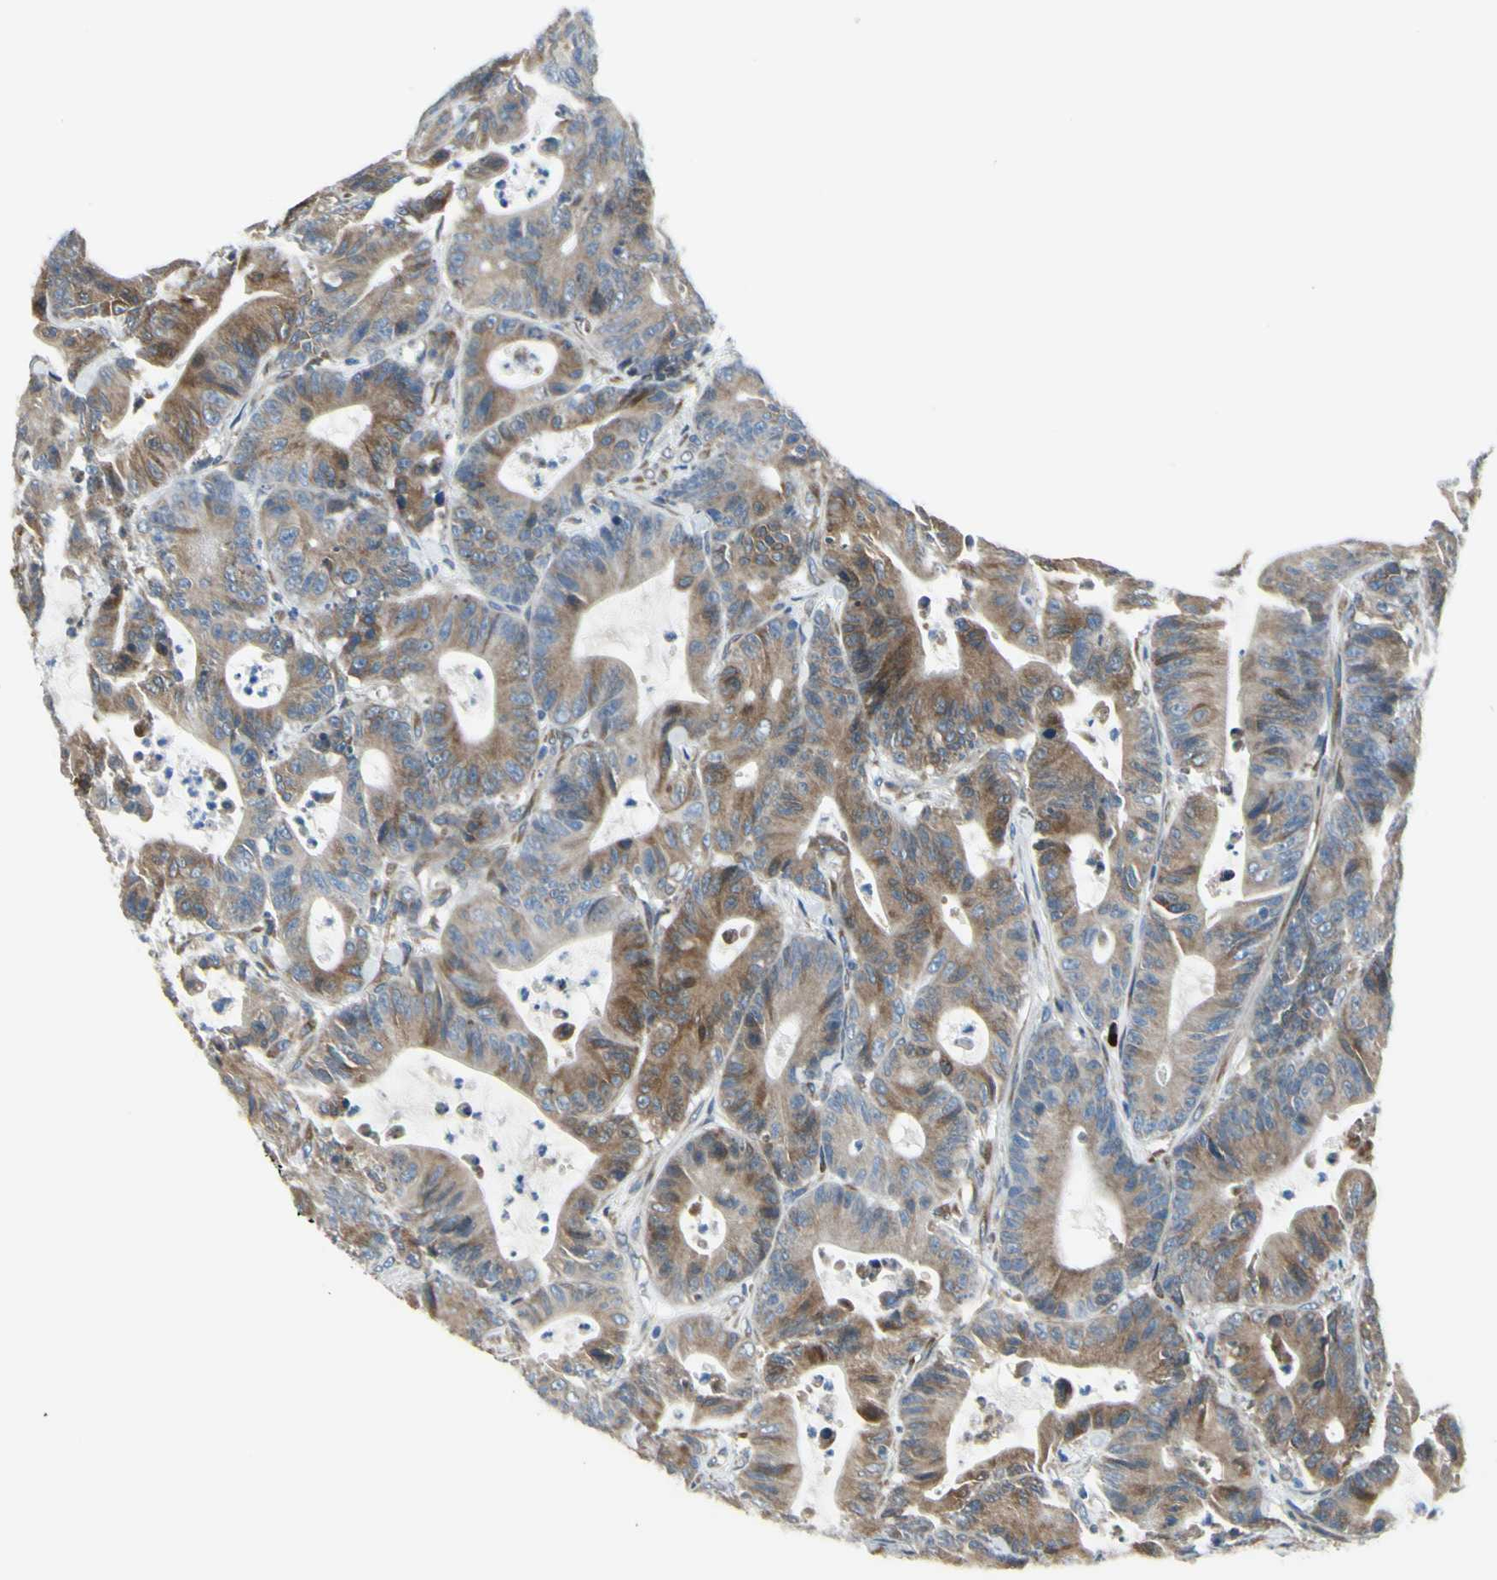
{"staining": {"intensity": "moderate", "quantity": ">75%", "location": "cytoplasmic/membranous"}, "tissue": "colorectal cancer", "cell_type": "Tumor cells", "image_type": "cancer", "snomed": [{"axis": "morphology", "description": "Adenocarcinoma, NOS"}, {"axis": "topography", "description": "Colon"}], "caption": "DAB (3,3'-diaminobenzidine) immunohistochemical staining of colorectal cancer displays moderate cytoplasmic/membranous protein positivity in about >75% of tumor cells.", "gene": "SELENOS", "patient": {"sex": "female", "age": 84}}